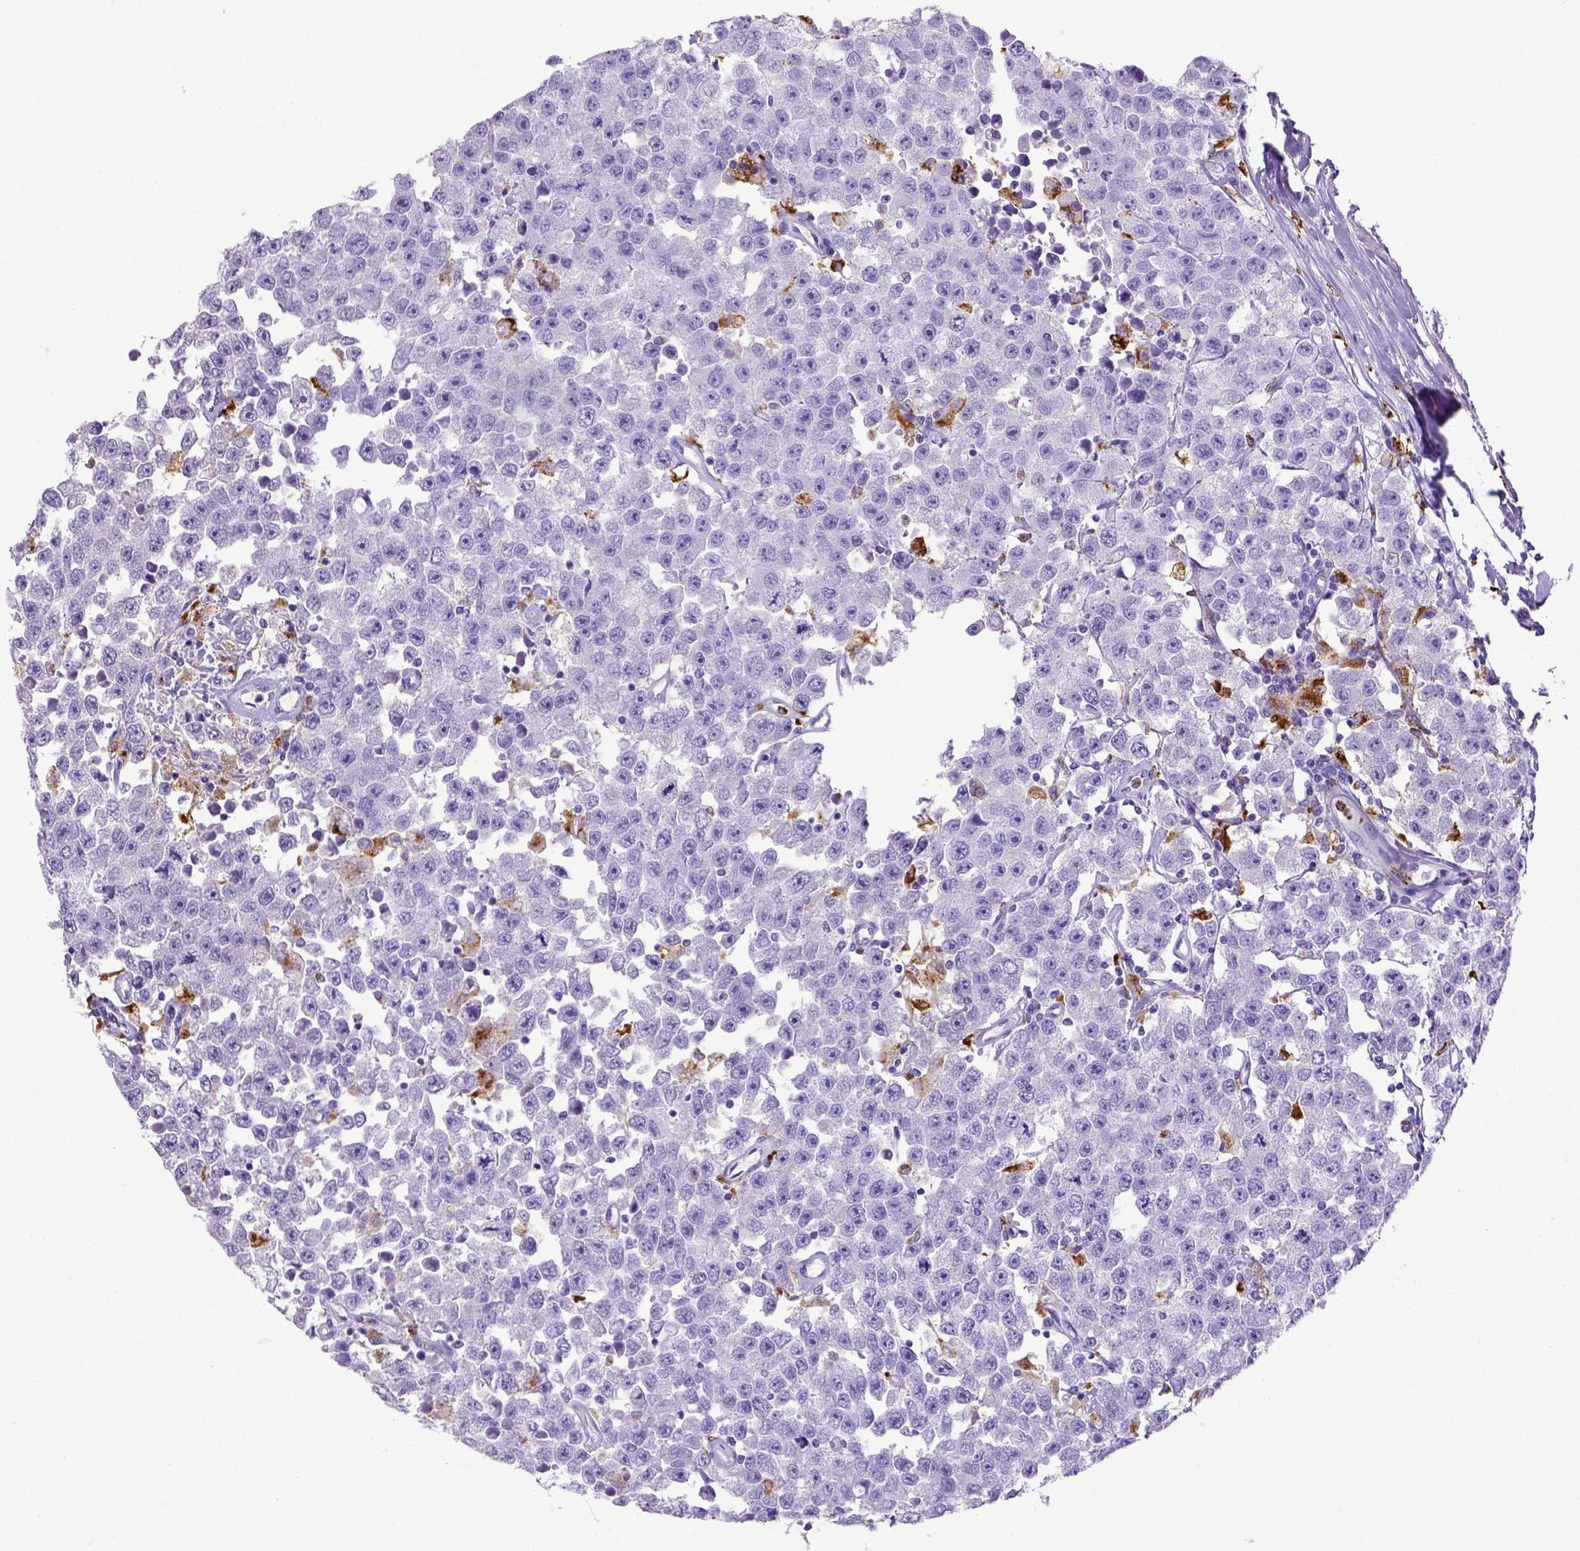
{"staining": {"intensity": "negative", "quantity": "none", "location": "none"}, "tissue": "testis cancer", "cell_type": "Tumor cells", "image_type": "cancer", "snomed": [{"axis": "morphology", "description": "Seminoma, NOS"}, {"axis": "topography", "description": "Testis"}], "caption": "Protein analysis of testis cancer demonstrates no significant staining in tumor cells.", "gene": "CD68", "patient": {"sex": "male", "age": 52}}